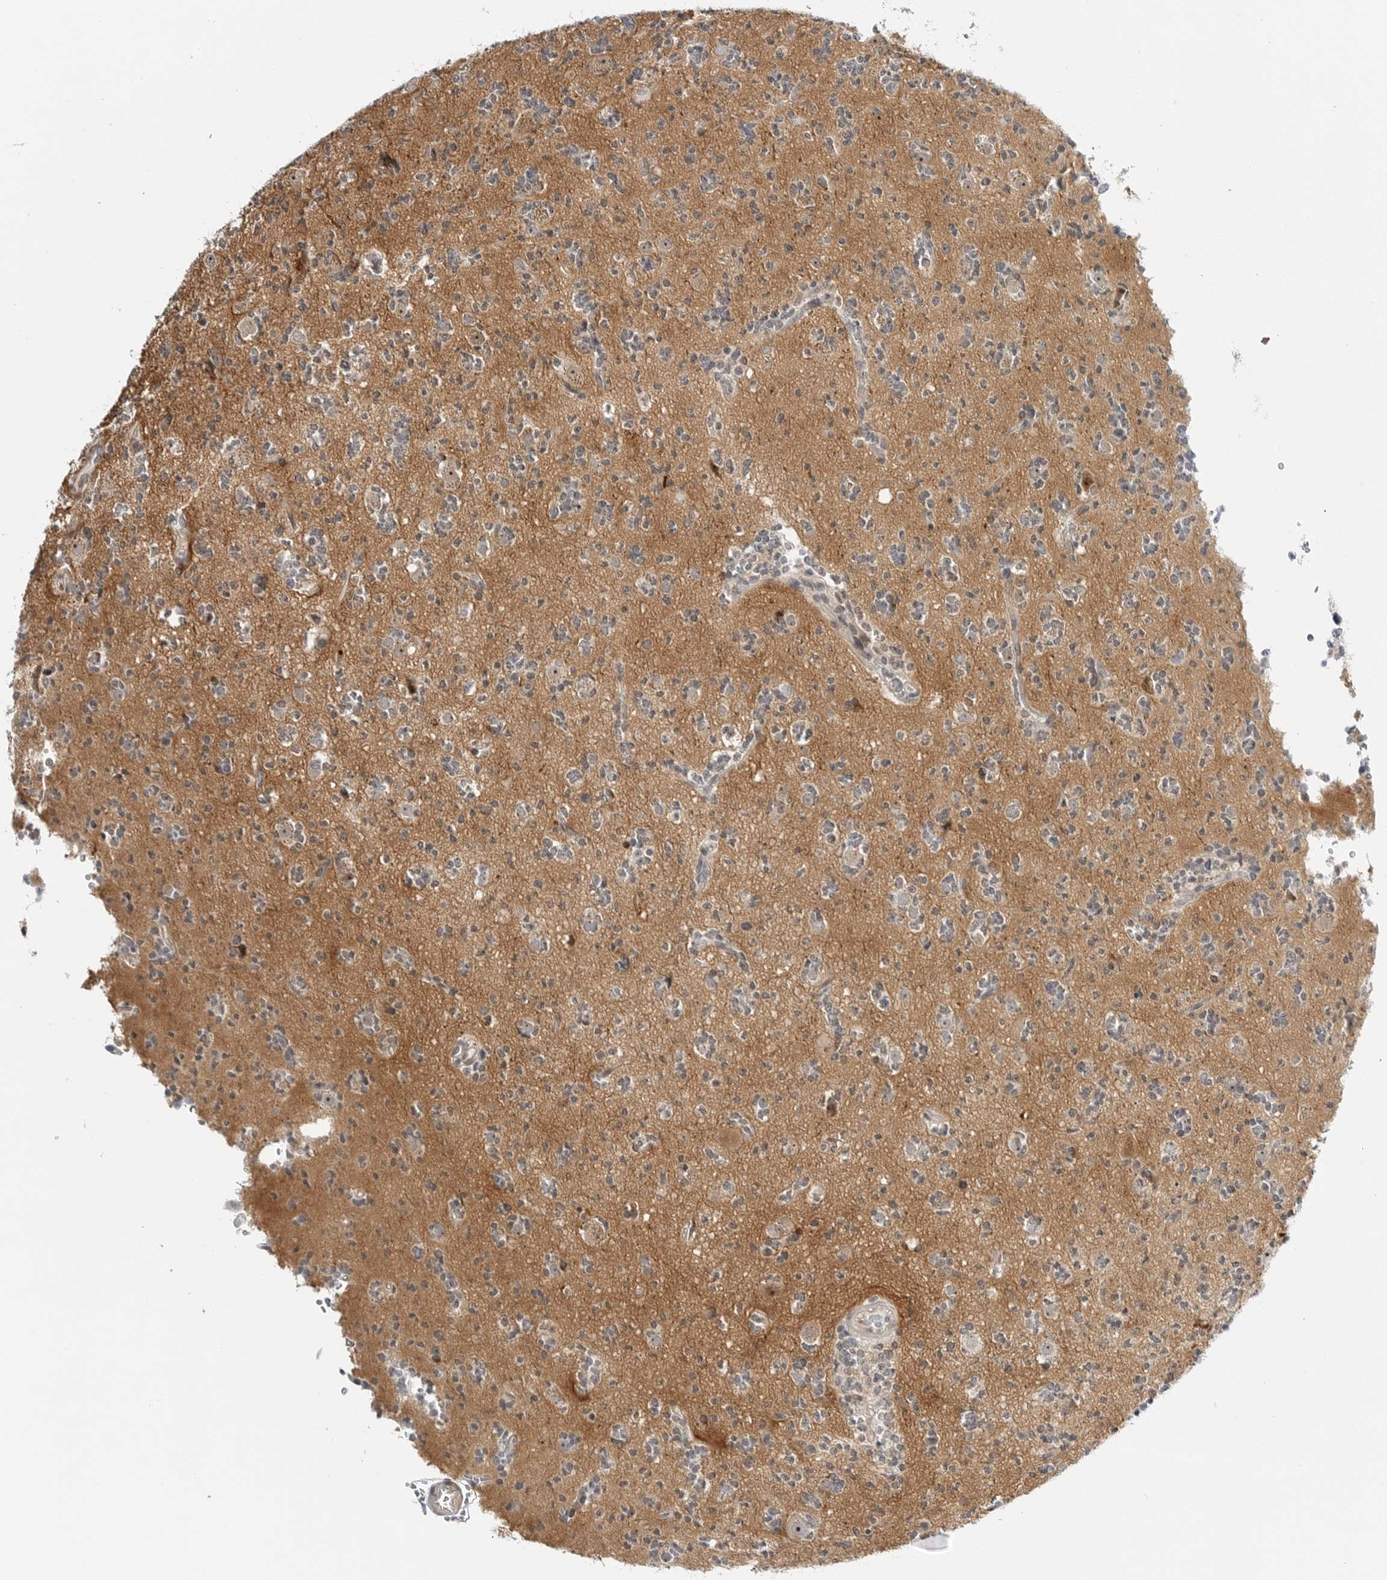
{"staining": {"intensity": "negative", "quantity": "none", "location": "none"}, "tissue": "glioma", "cell_type": "Tumor cells", "image_type": "cancer", "snomed": [{"axis": "morphology", "description": "Glioma, malignant, High grade"}, {"axis": "topography", "description": "Brain"}], "caption": "Glioma was stained to show a protein in brown. There is no significant positivity in tumor cells.", "gene": "MAP2K5", "patient": {"sex": "female", "age": 62}}